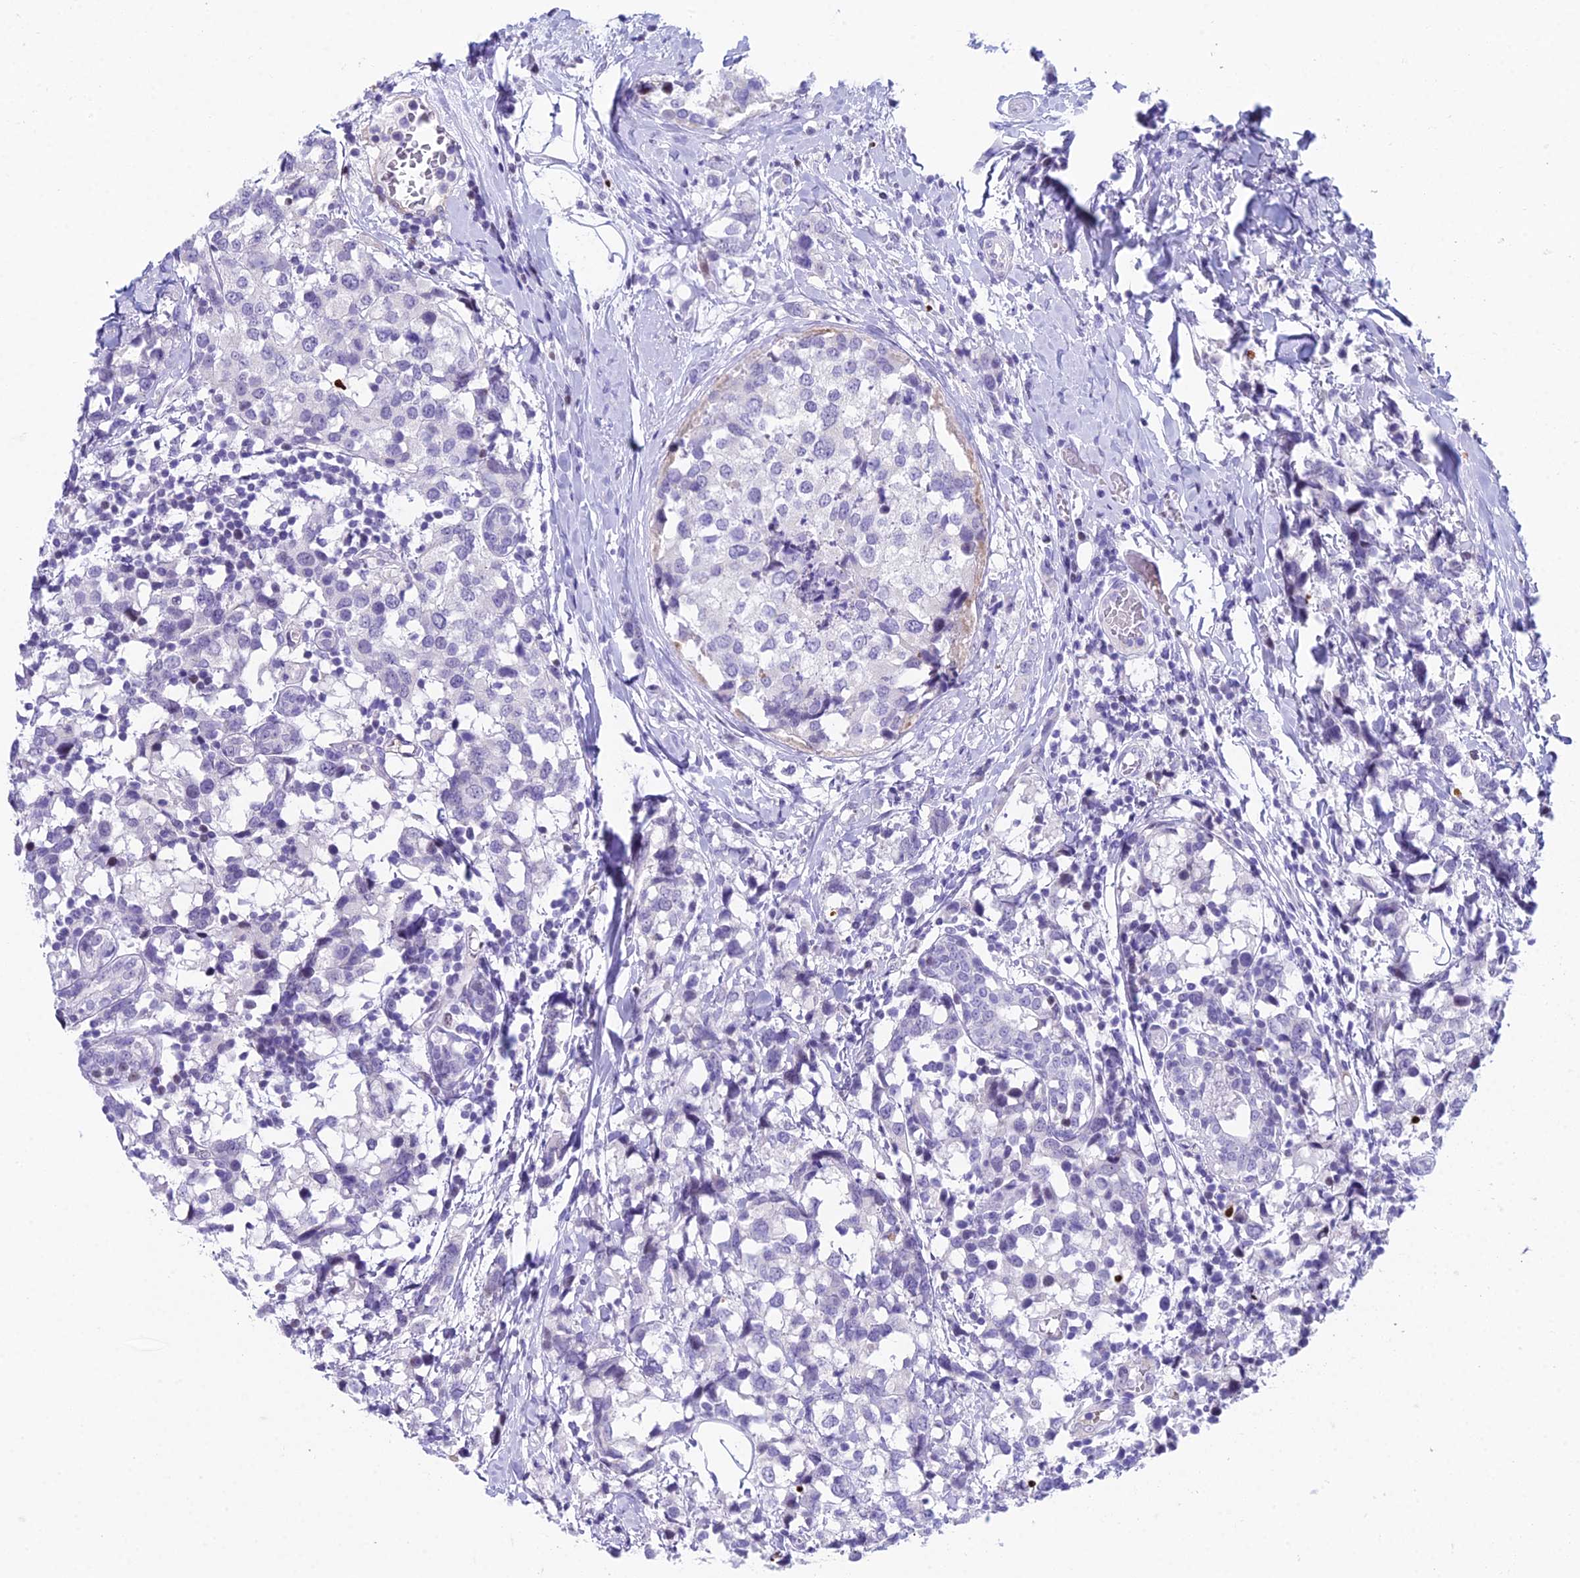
{"staining": {"intensity": "negative", "quantity": "none", "location": "none"}, "tissue": "breast cancer", "cell_type": "Tumor cells", "image_type": "cancer", "snomed": [{"axis": "morphology", "description": "Lobular carcinoma"}, {"axis": "topography", "description": "Breast"}], "caption": "Human lobular carcinoma (breast) stained for a protein using immunohistochemistry (IHC) demonstrates no expression in tumor cells.", "gene": "CC2D2A", "patient": {"sex": "female", "age": 59}}